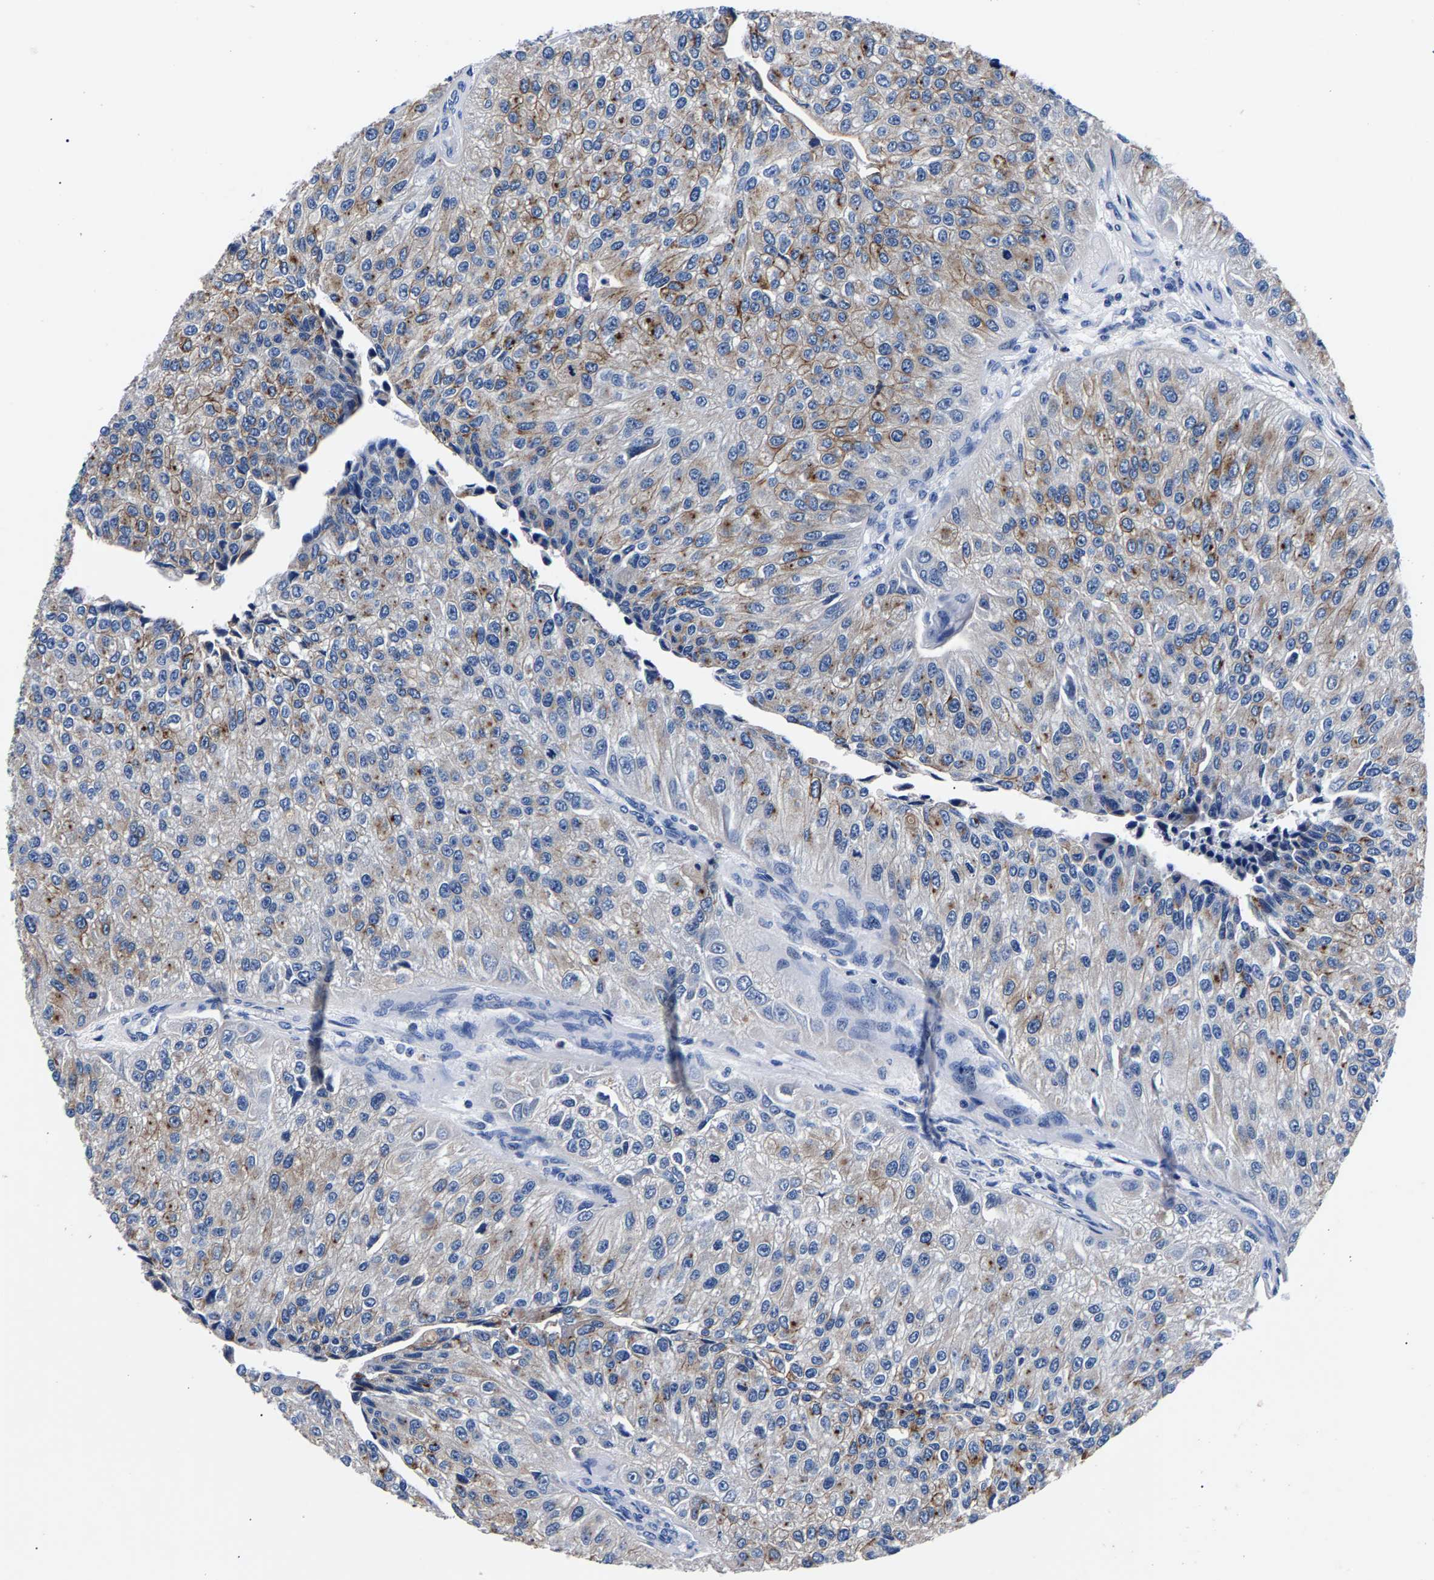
{"staining": {"intensity": "moderate", "quantity": "25%-75%", "location": "cytoplasmic/membranous"}, "tissue": "urothelial cancer", "cell_type": "Tumor cells", "image_type": "cancer", "snomed": [{"axis": "morphology", "description": "Urothelial carcinoma, High grade"}, {"axis": "topography", "description": "Kidney"}, {"axis": "topography", "description": "Urinary bladder"}], "caption": "Immunohistochemical staining of urothelial cancer shows medium levels of moderate cytoplasmic/membranous expression in about 25%-75% of tumor cells. (Brightfield microscopy of DAB IHC at high magnification).", "gene": "PHF24", "patient": {"sex": "male", "age": 77}}